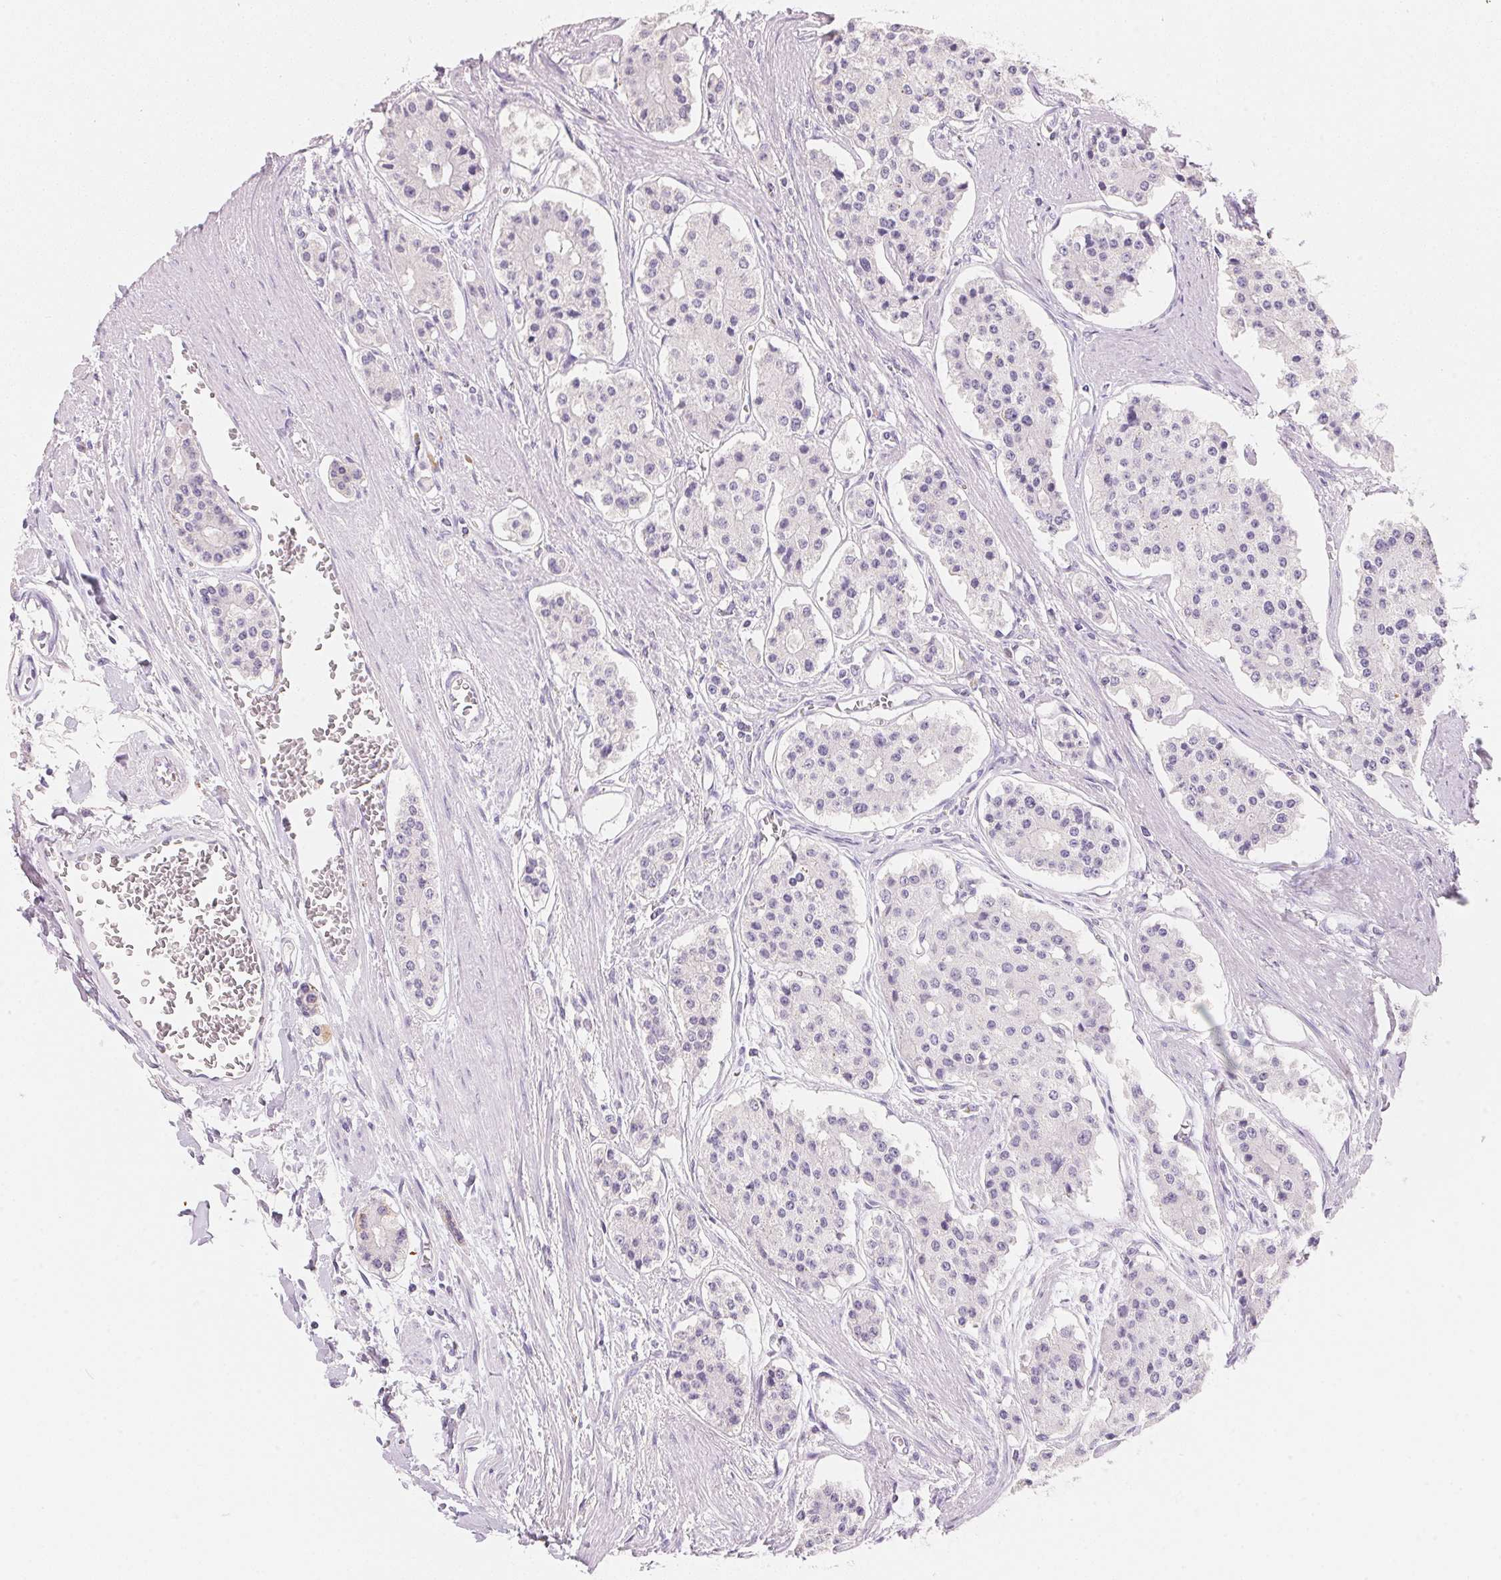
{"staining": {"intensity": "negative", "quantity": "none", "location": "none"}, "tissue": "carcinoid", "cell_type": "Tumor cells", "image_type": "cancer", "snomed": [{"axis": "morphology", "description": "Carcinoid, malignant, NOS"}, {"axis": "topography", "description": "Small intestine"}], "caption": "DAB (3,3'-diaminobenzidine) immunohistochemical staining of carcinoid displays no significant positivity in tumor cells.", "gene": "ACP3", "patient": {"sex": "female", "age": 65}}